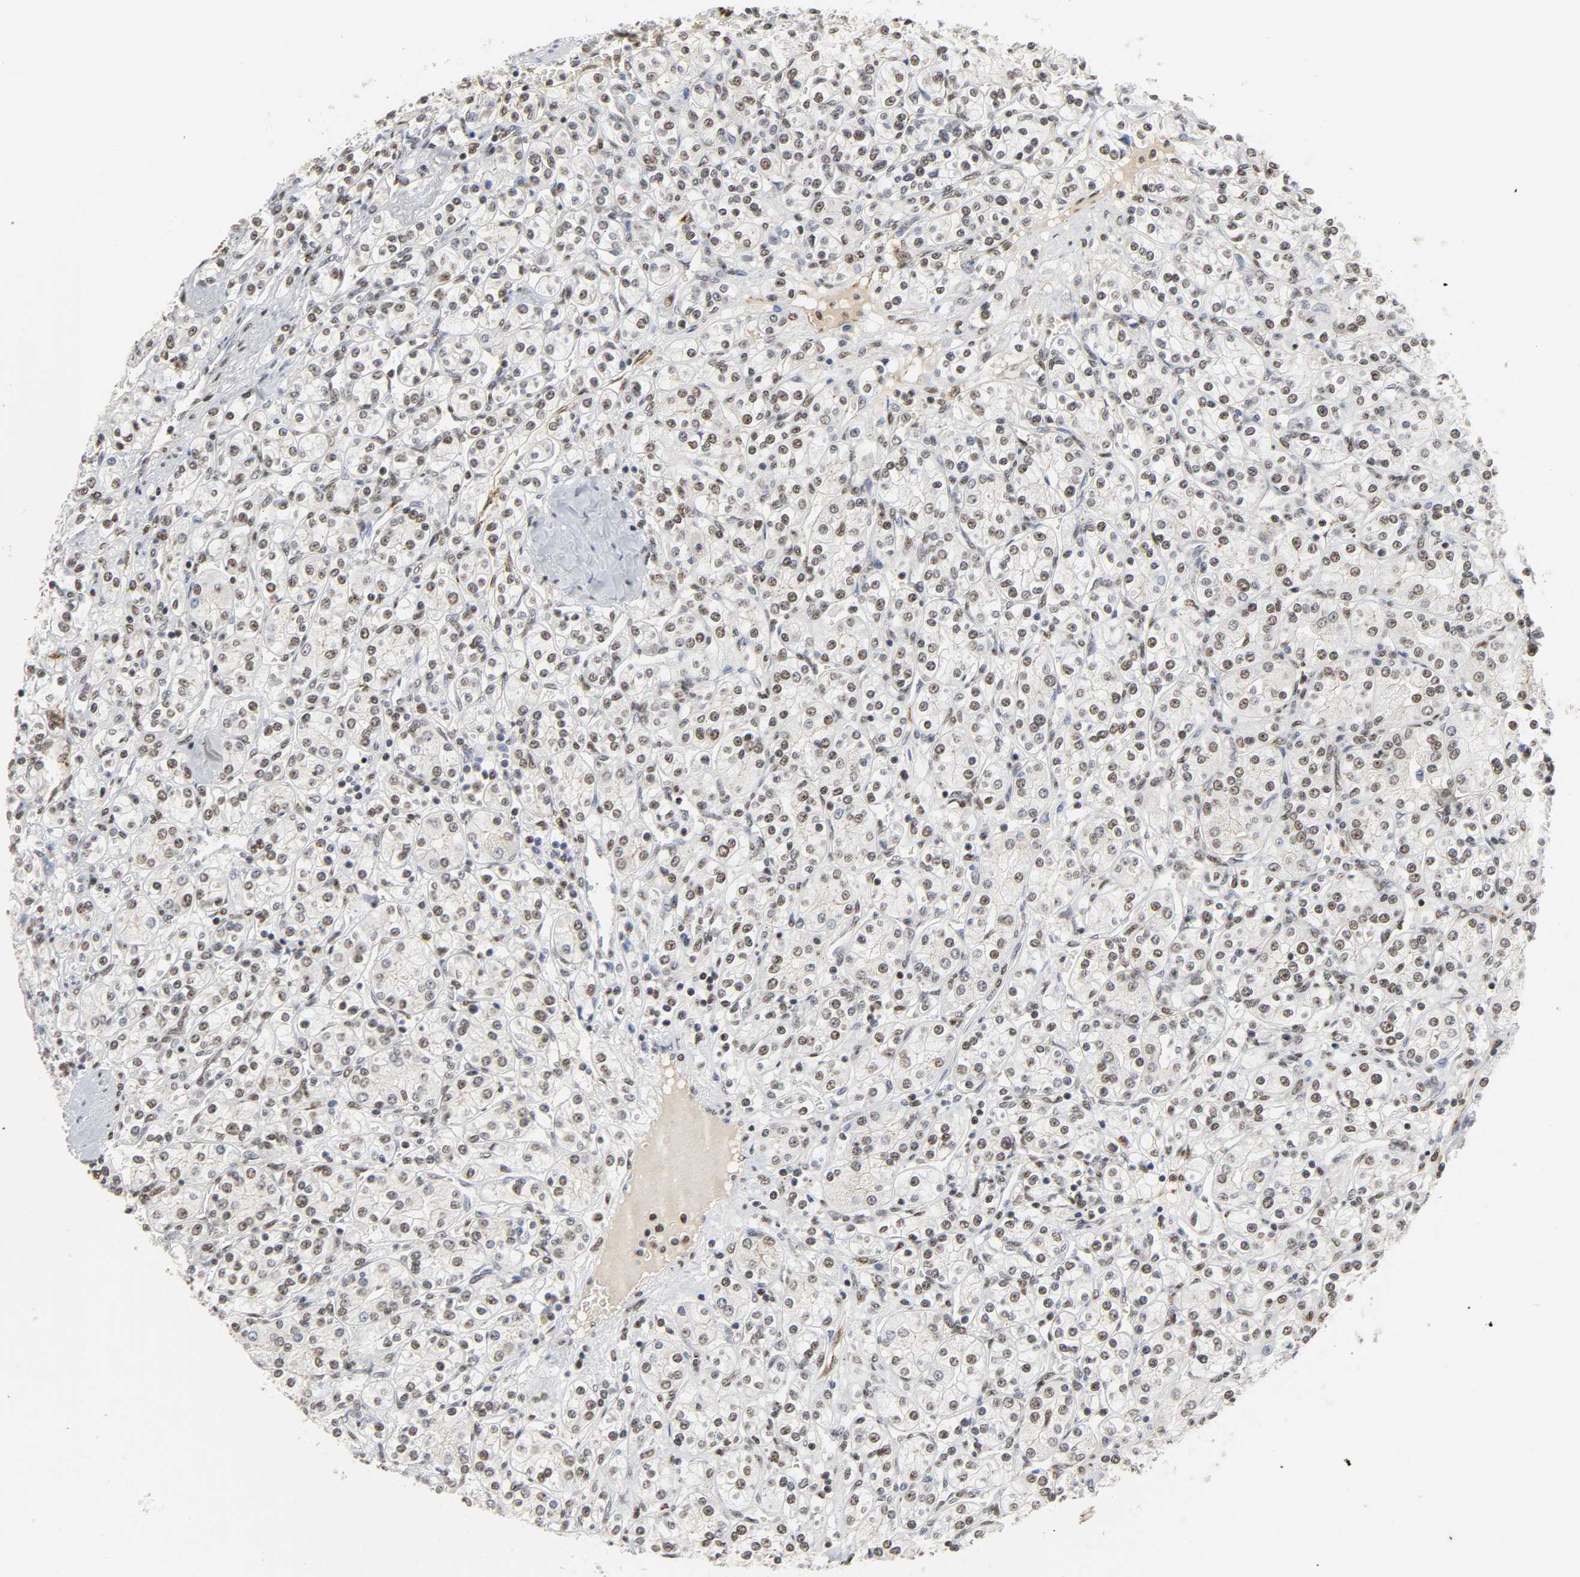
{"staining": {"intensity": "moderate", "quantity": ">75%", "location": "nuclear"}, "tissue": "renal cancer", "cell_type": "Tumor cells", "image_type": "cancer", "snomed": [{"axis": "morphology", "description": "Adenocarcinoma, NOS"}, {"axis": "topography", "description": "Kidney"}], "caption": "Renal adenocarcinoma stained for a protein reveals moderate nuclear positivity in tumor cells.", "gene": "NCOA6", "patient": {"sex": "male", "age": 77}}